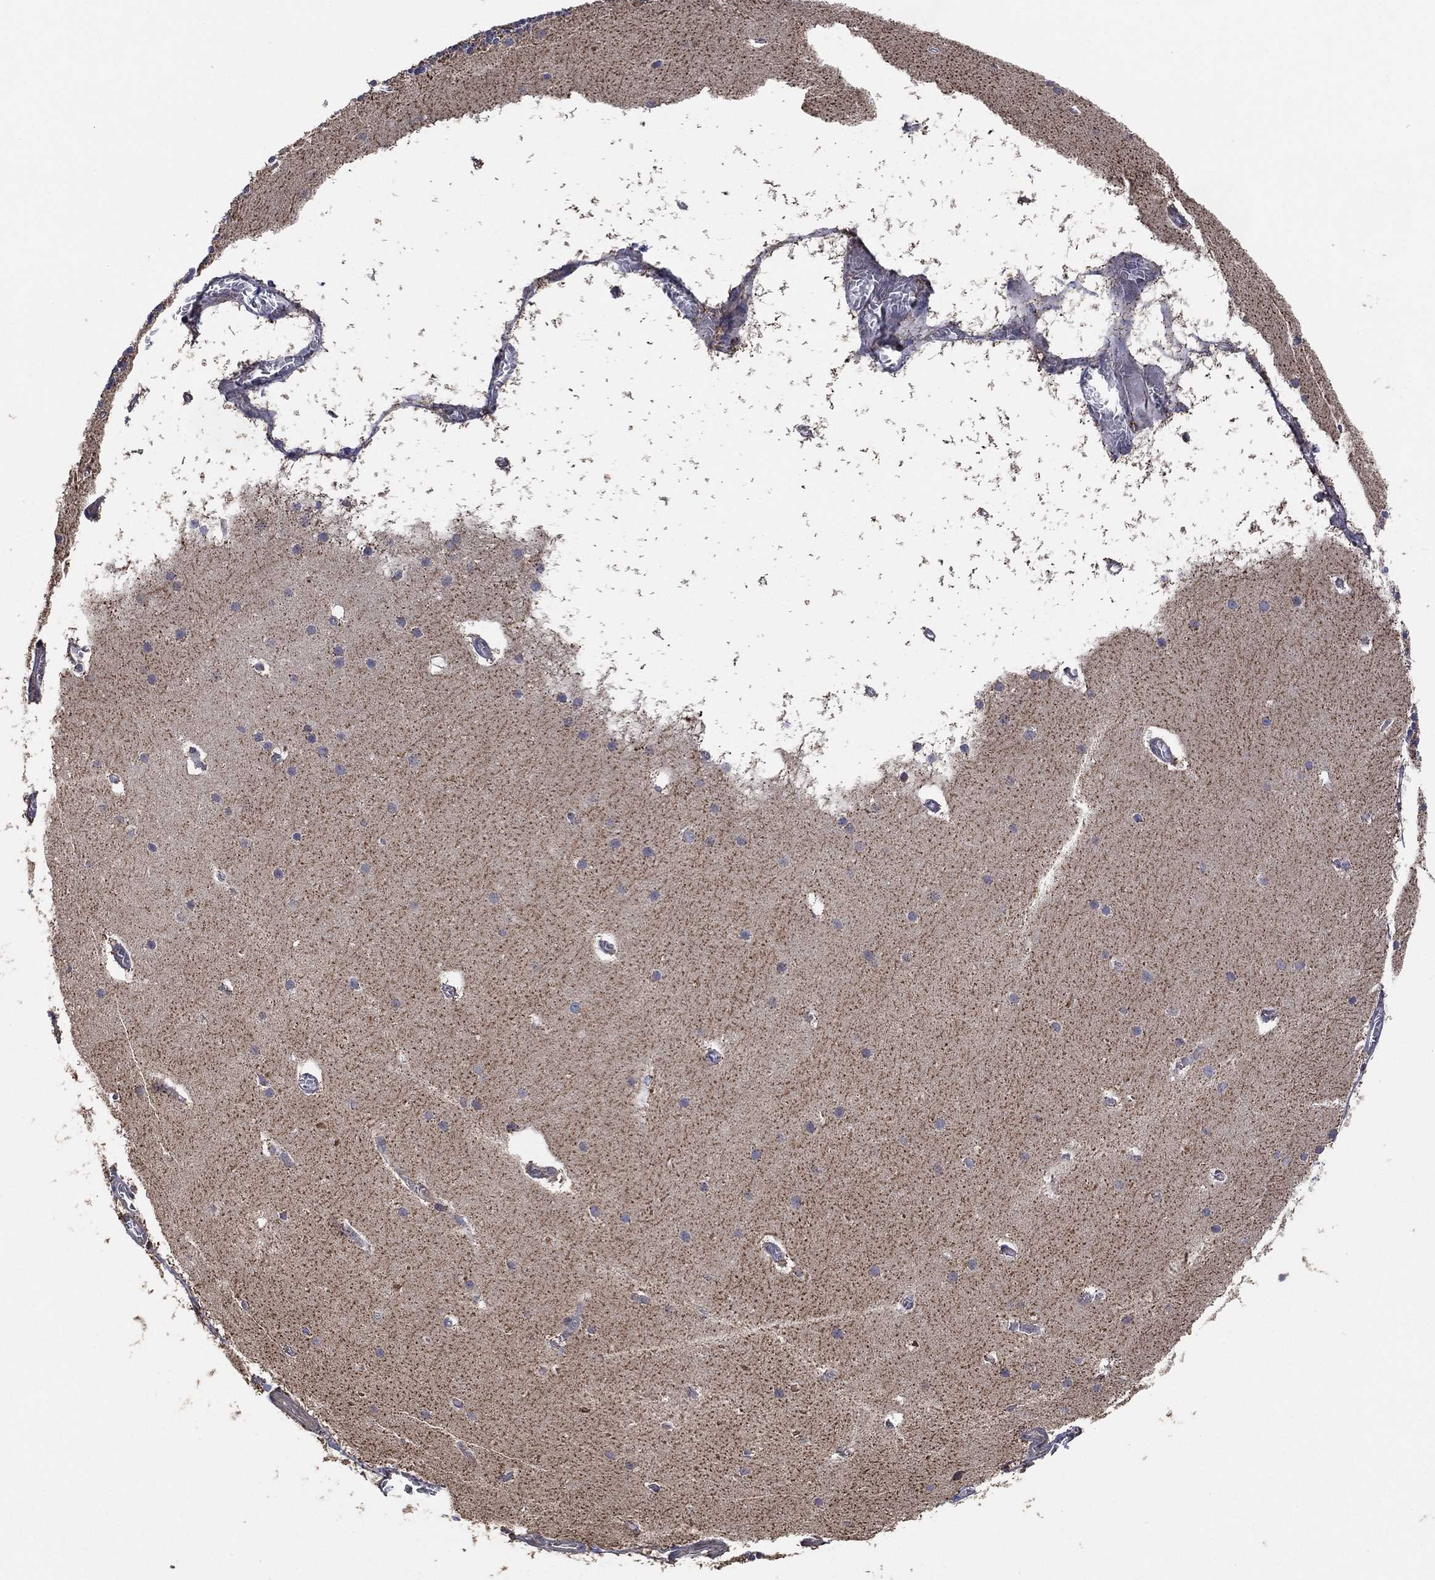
{"staining": {"intensity": "negative", "quantity": "none", "location": "none"}, "tissue": "cerebellum", "cell_type": "Cells in granular layer", "image_type": "normal", "snomed": [{"axis": "morphology", "description": "Normal tissue, NOS"}, {"axis": "topography", "description": "Cerebellum"}], "caption": "Immunohistochemical staining of unremarkable human cerebellum displays no significant staining in cells in granular layer. Brightfield microscopy of immunohistochemistry stained with DAB (3,3'-diaminobenzidine) (brown) and hematoxylin (blue), captured at high magnification.", "gene": "LIMD1", "patient": {"sex": "male", "age": 70}}